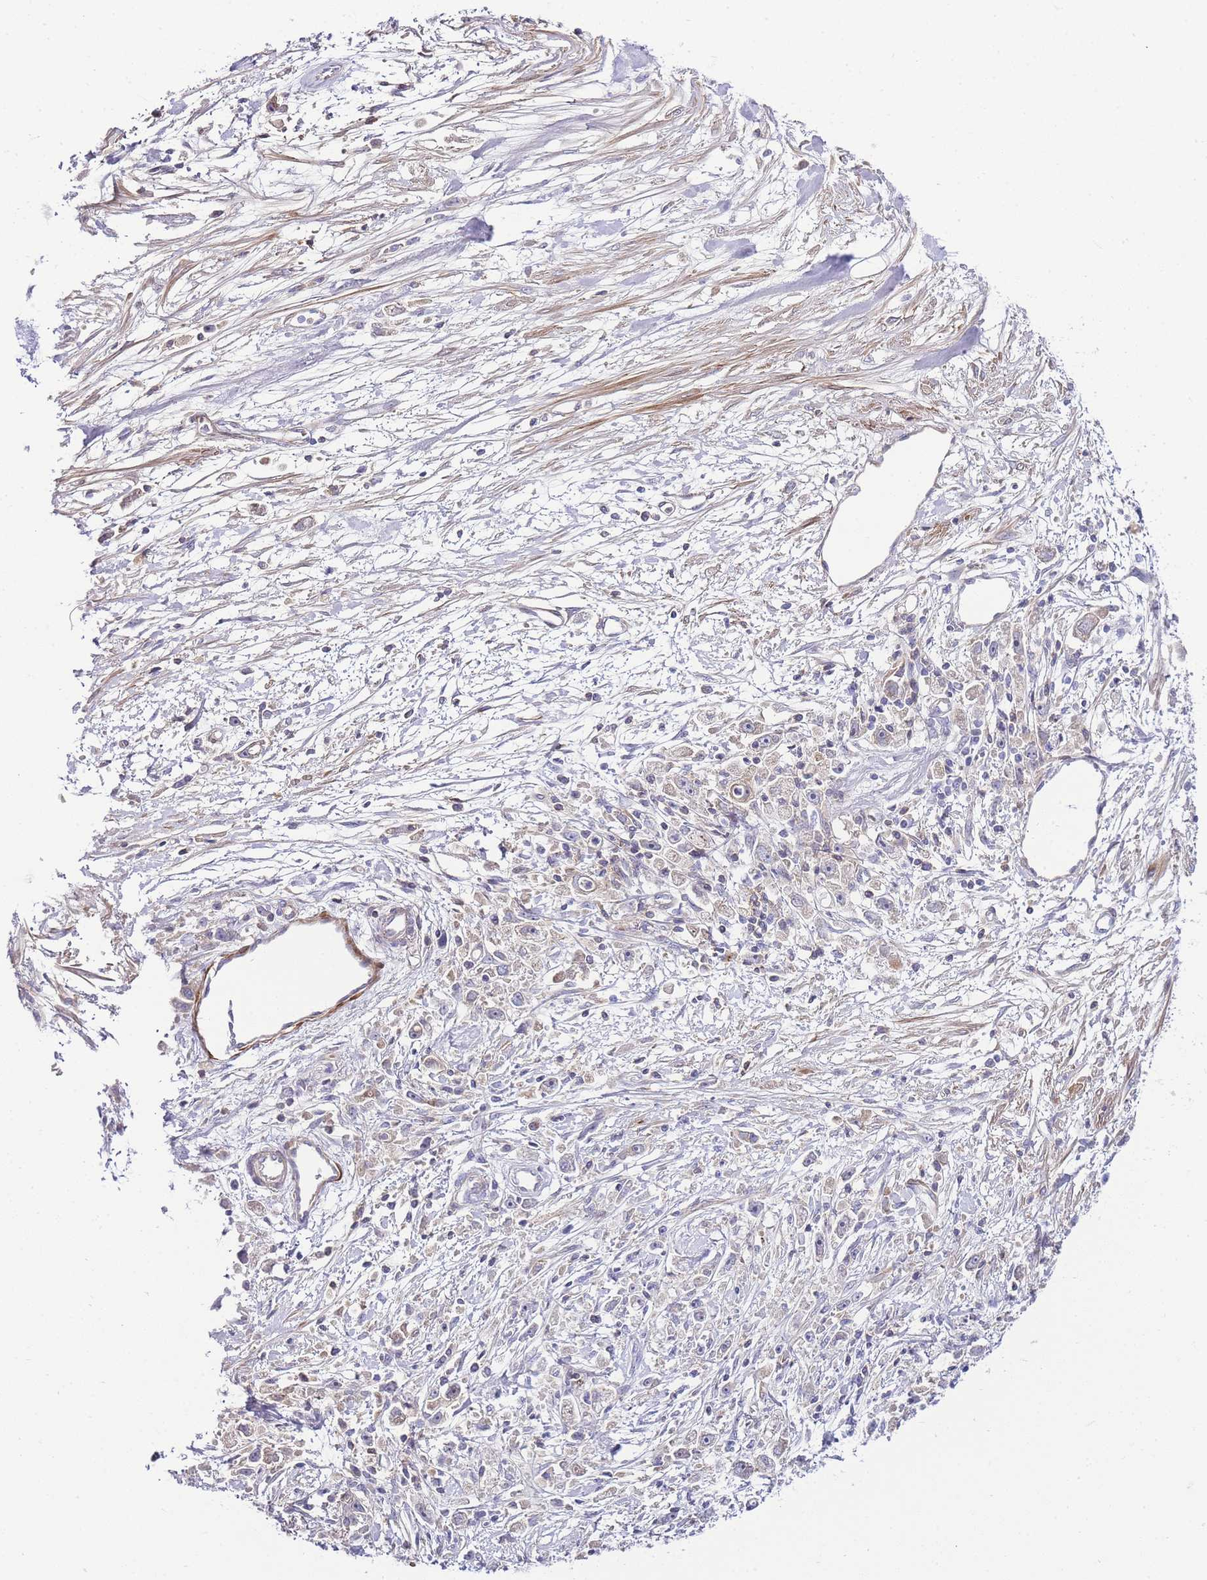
{"staining": {"intensity": "negative", "quantity": "none", "location": "none"}, "tissue": "stomach cancer", "cell_type": "Tumor cells", "image_type": "cancer", "snomed": [{"axis": "morphology", "description": "Adenocarcinoma, NOS"}, {"axis": "topography", "description": "Stomach"}], "caption": "Protein analysis of stomach adenocarcinoma demonstrates no significant staining in tumor cells.", "gene": "FBN3", "patient": {"sex": "female", "age": 59}}